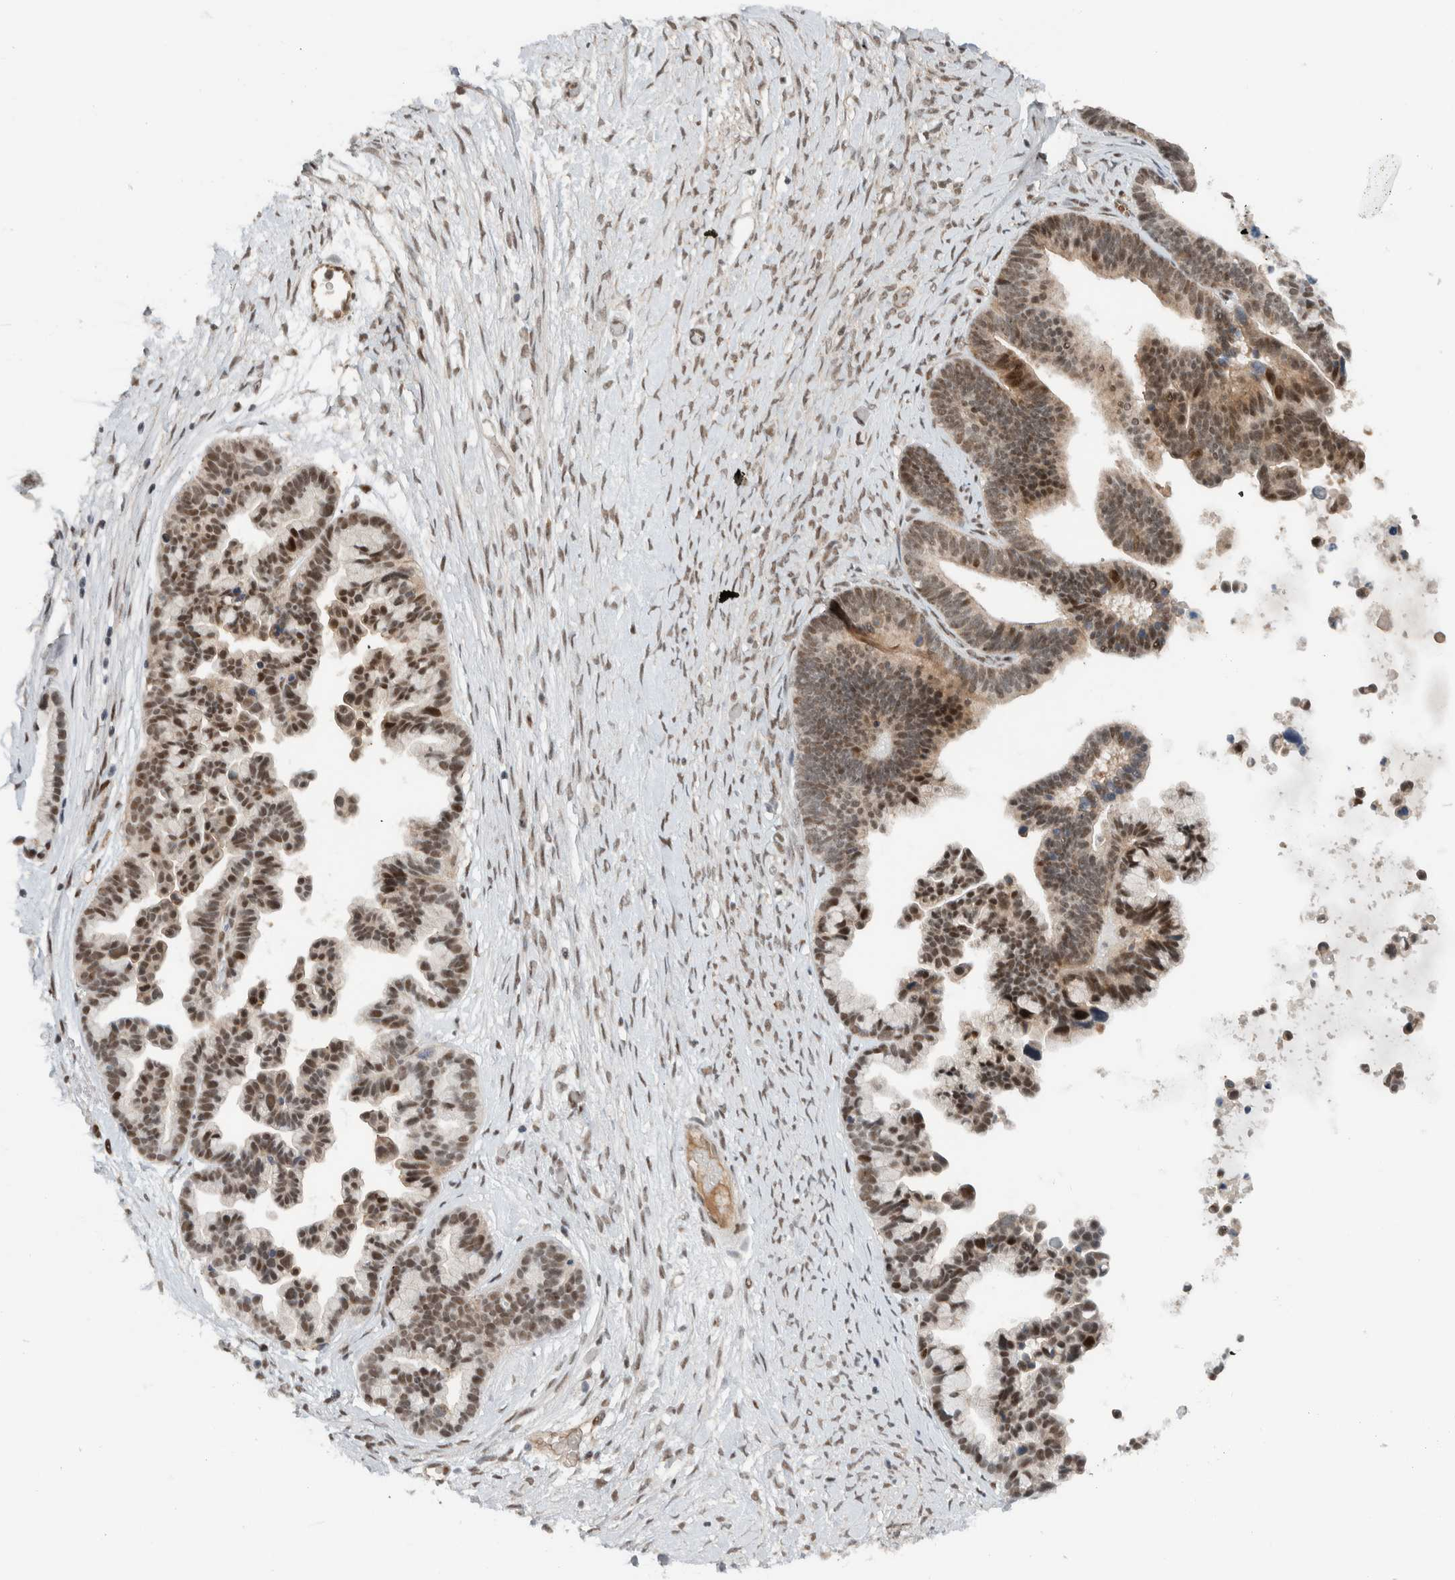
{"staining": {"intensity": "moderate", "quantity": ">75%", "location": "cytoplasmic/membranous,nuclear"}, "tissue": "ovarian cancer", "cell_type": "Tumor cells", "image_type": "cancer", "snomed": [{"axis": "morphology", "description": "Cystadenocarcinoma, serous, NOS"}, {"axis": "topography", "description": "Ovary"}], "caption": "Human serous cystadenocarcinoma (ovarian) stained with a protein marker reveals moderate staining in tumor cells.", "gene": "ZFP91", "patient": {"sex": "female", "age": 56}}